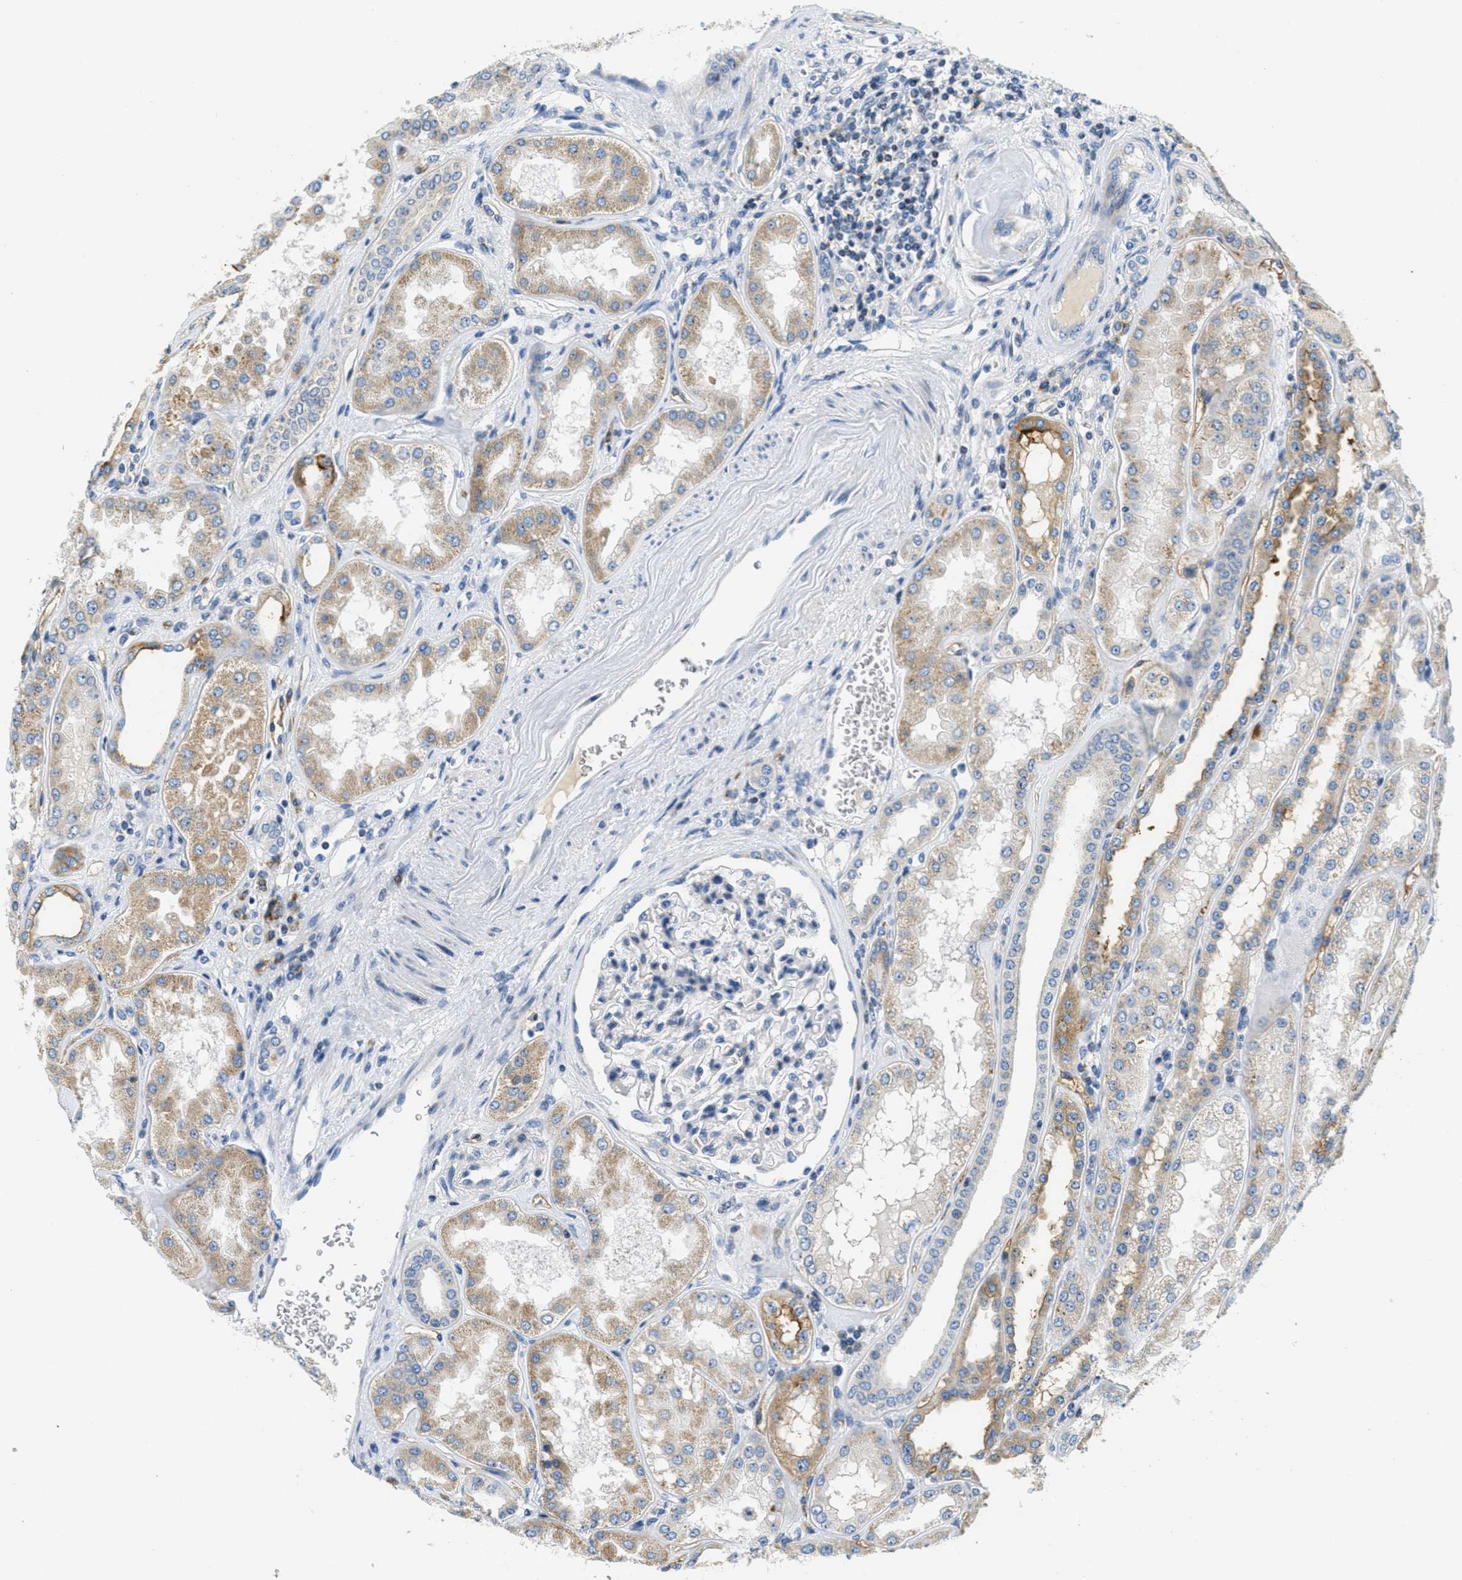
{"staining": {"intensity": "negative", "quantity": "none", "location": "none"}, "tissue": "kidney", "cell_type": "Cells in glomeruli", "image_type": "normal", "snomed": [{"axis": "morphology", "description": "Normal tissue, NOS"}, {"axis": "topography", "description": "Kidney"}], "caption": "Immunohistochemistry histopathology image of benign human kidney stained for a protein (brown), which shows no expression in cells in glomeruli.", "gene": "CA4", "patient": {"sex": "female", "age": 56}}